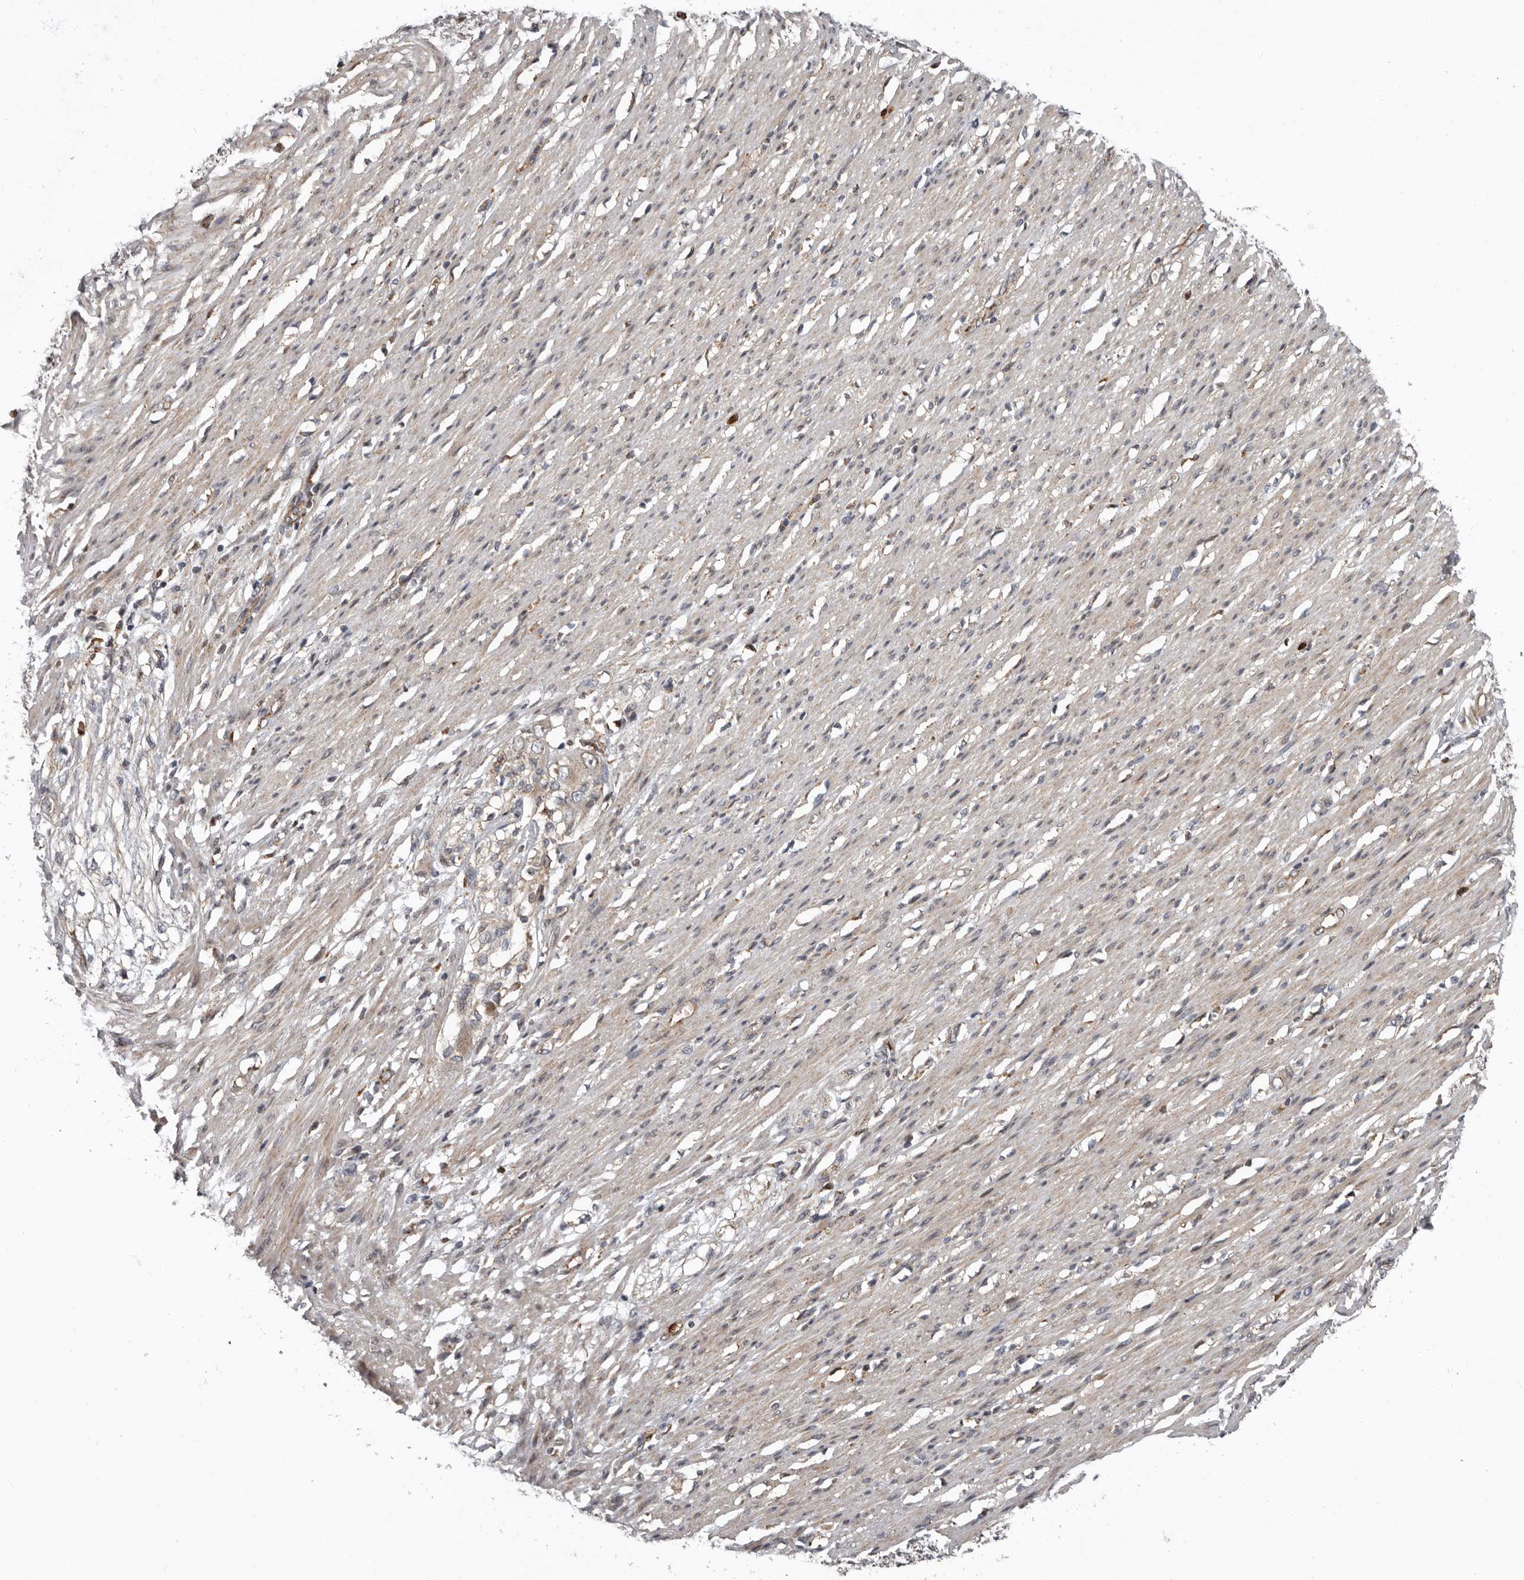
{"staining": {"intensity": "moderate", "quantity": "25%-75%", "location": "cytoplasmic/membranous"}, "tissue": "smooth muscle", "cell_type": "Smooth muscle cells", "image_type": "normal", "snomed": [{"axis": "morphology", "description": "Normal tissue, NOS"}, {"axis": "morphology", "description": "Adenocarcinoma, NOS"}, {"axis": "topography", "description": "Colon"}, {"axis": "topography", "description": "Peripheral nerve tissue"}], "caption": "Benign smooth muscle displays moderate cytoplasmic/membranous expression in about 25%-75% of smooth muscle cells, visualized by immunohistochemistry.", "gene": "FGFR4", "patient": {"sex": "male", "age": 14}}